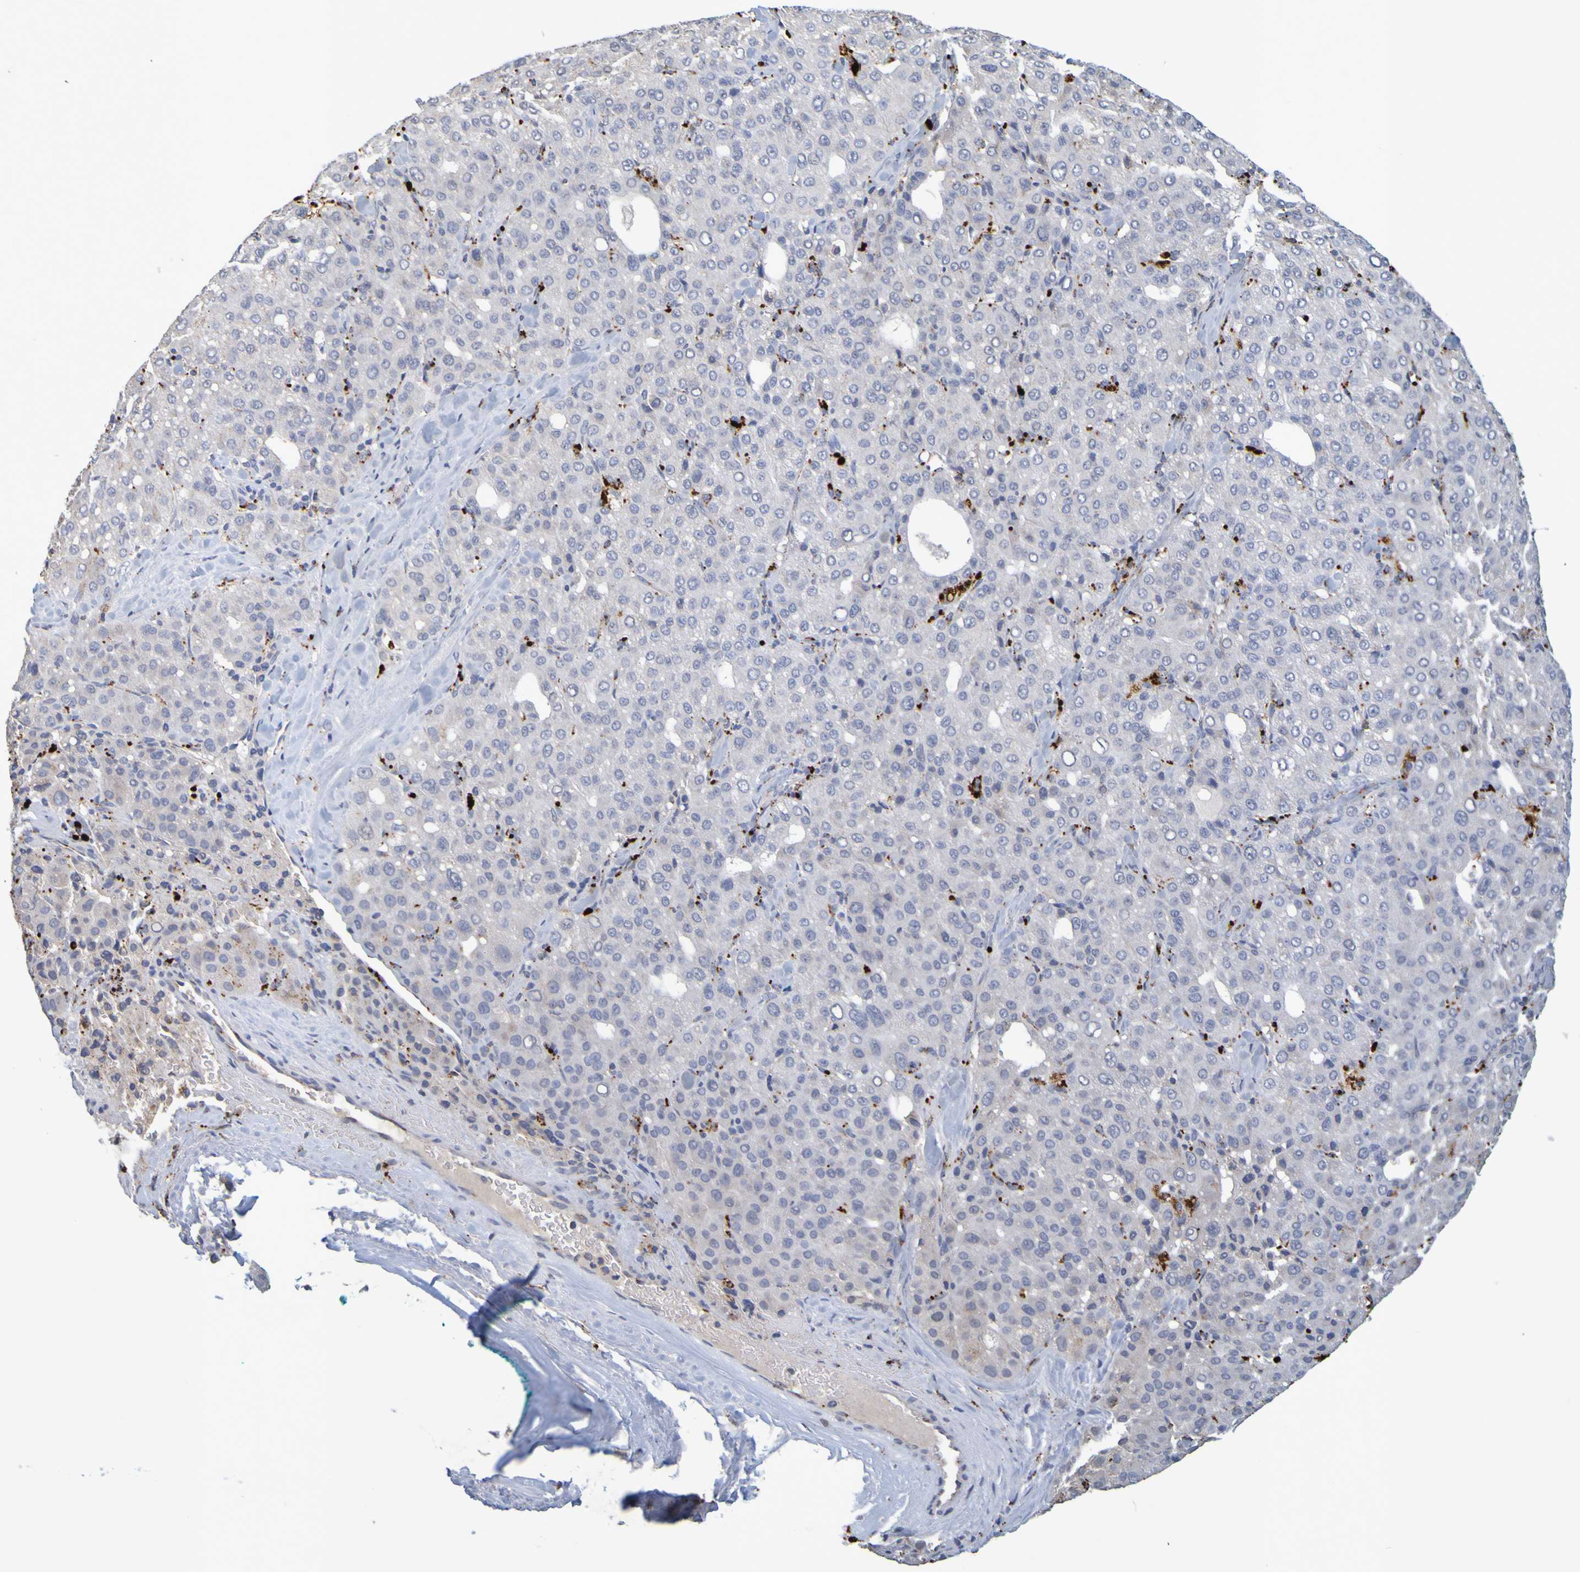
{"staining": {"intensity": "negative", "quantity": "none", "location": "none"}, "tissue": "liver cancer", "cell_type": "Tumor cells", "image_type": "cancer", "snomed": [{"axis": "morphology", "description": "Carcinoma, Hepatocellular, NOS"}, {"axis": "topography", "description": "Liver"}], "caption": "This is a histopathology image of immunohistochemistry (IHC) staining of liver cancer, which shows no staining in tumor cells. Nuclei are stained in blue.", "gene": "TPH1", "patient": {"sex": "male", "age": 65}}